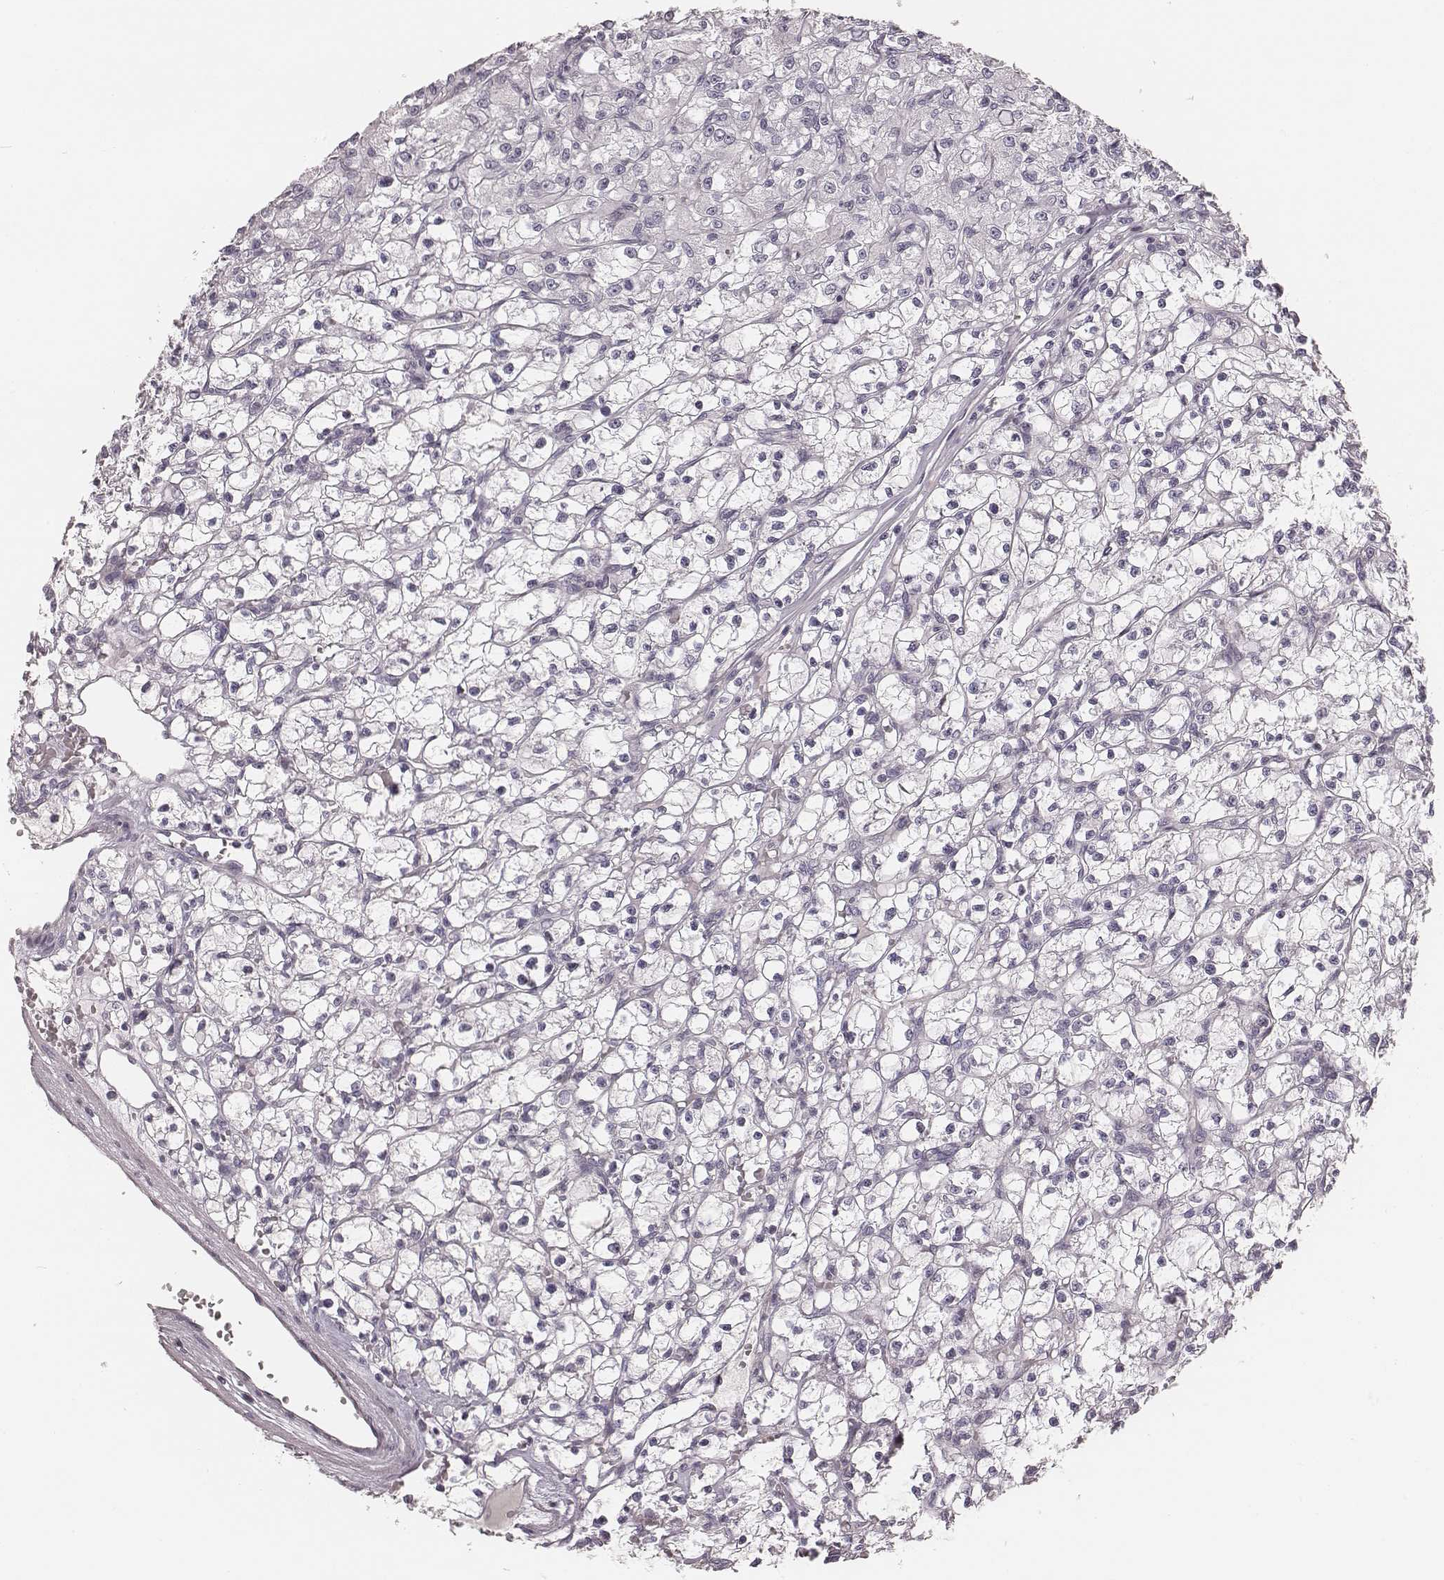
{"staining": {"intensity": "negative", "quantity": "none", "location": "none"}, "tissue": "renal cancer", "cell_type": "Tumor cells", "image_type": "cancer", "snomed": [{"axis": "morphology", "description": "Adenocarcinoma, NOS"}, {"axis": "topography", "description": "Kidney"}], "caption": "Immunohistochemical staining of renal adenocarcinoma reveals no significant positivity in tumor cells. (DAB immunohistochemistry with hematoxylin counter stain).", "gene": "S100Z", "patient": {"sex": "female", "age": 59}}